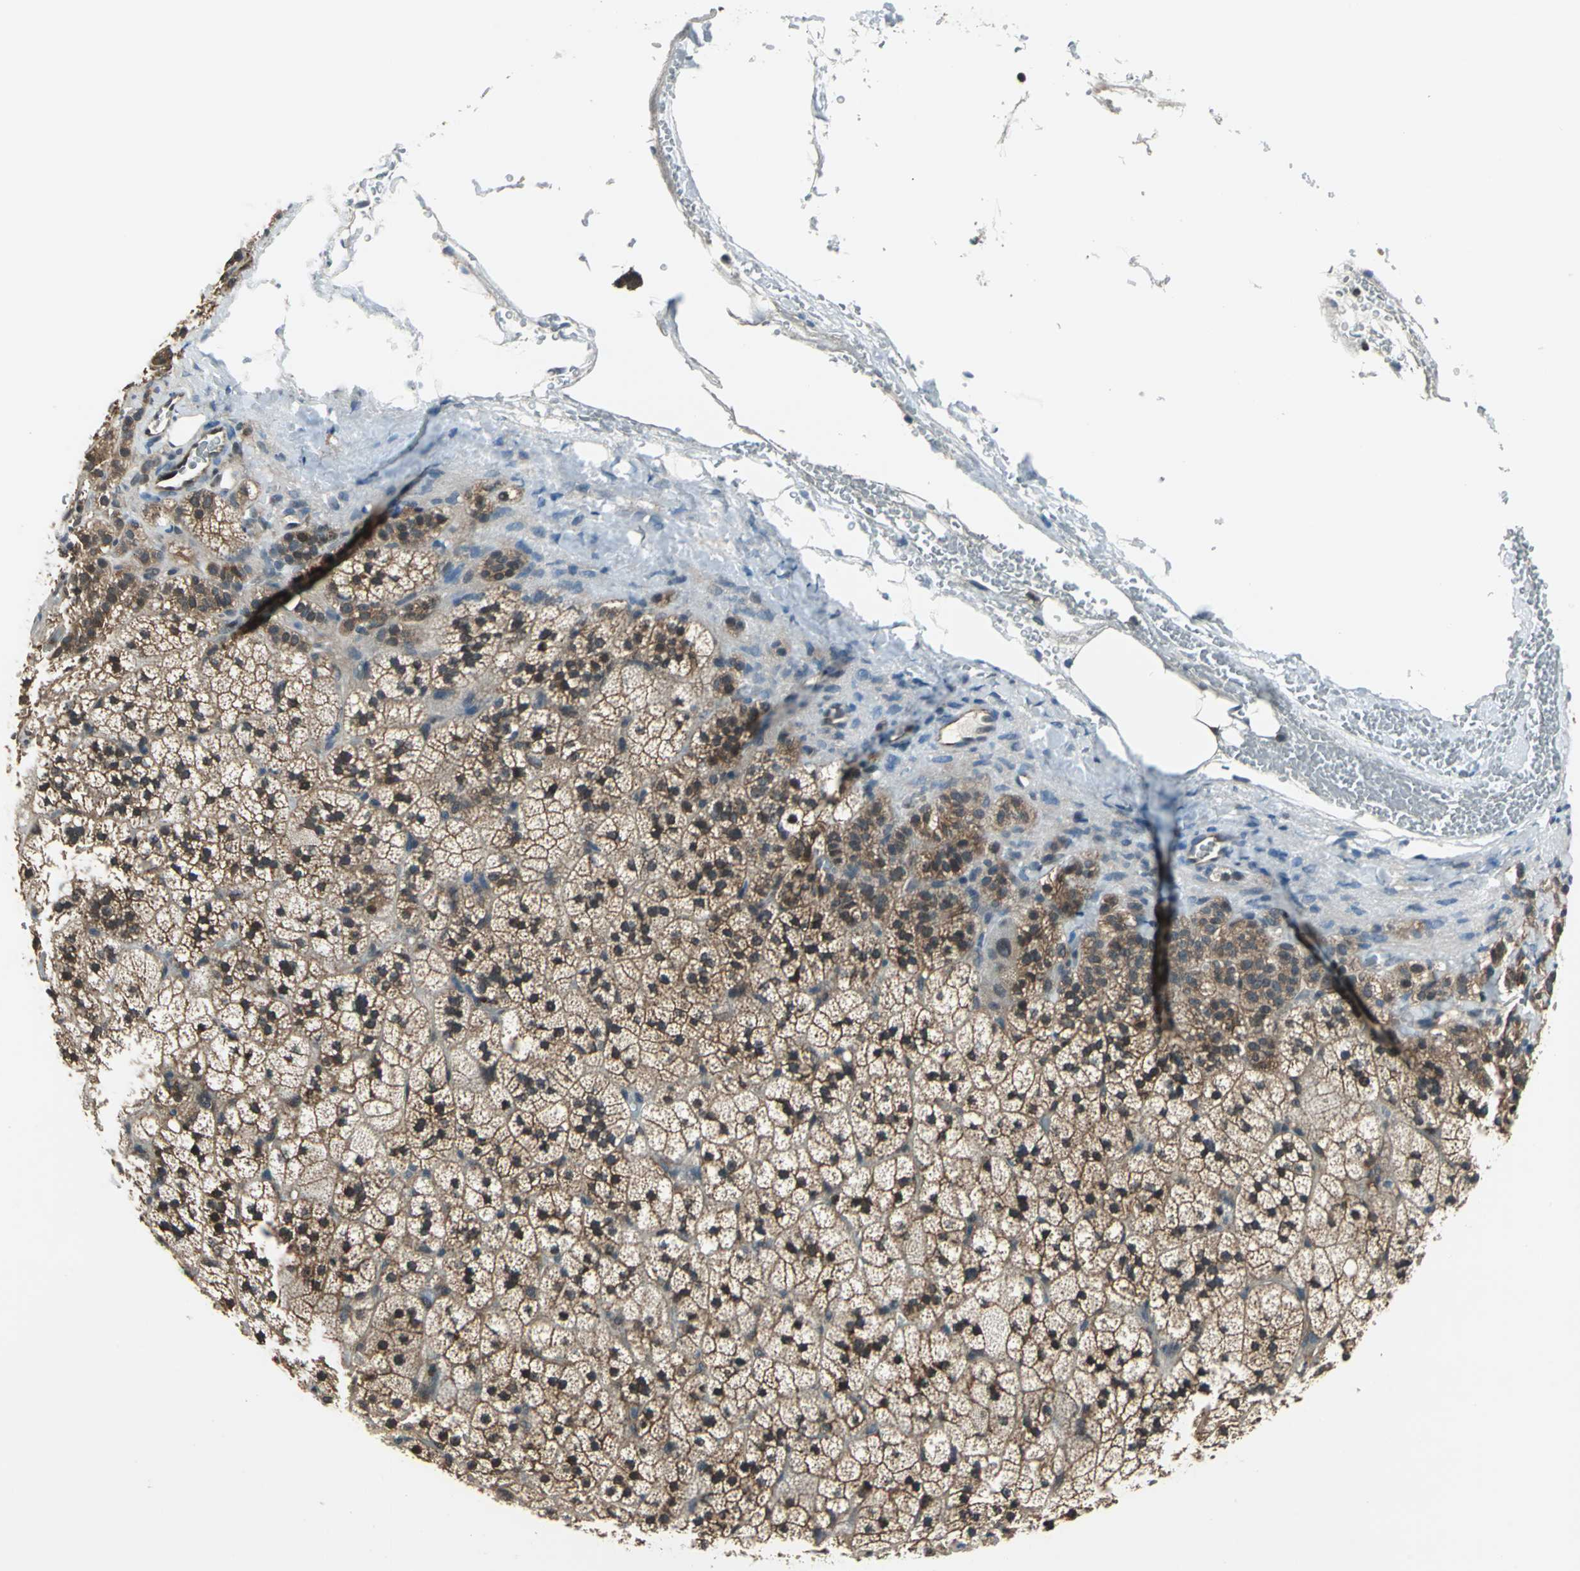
{"staining": {"intensity": "moderate", "quantity": ">75%", "location": "cytoplasmic/membranous"}, "tissue": "adrenal gland", "cell_type": "Glandular cells", "image_type": "normal", "snomed": [{"axis": "morphology", "description": "Normal tissue, NOS"}, {"axis": "topography", "description": "Adrenal gland"}], "caption": "Glandular cells demonstrate medium levels of moderate cytoplasmic/membranous staining in about >75% of cells in benign adrenal gland.", "gene": "PSME1", "patient": {"sex": "male", "age": 35}}